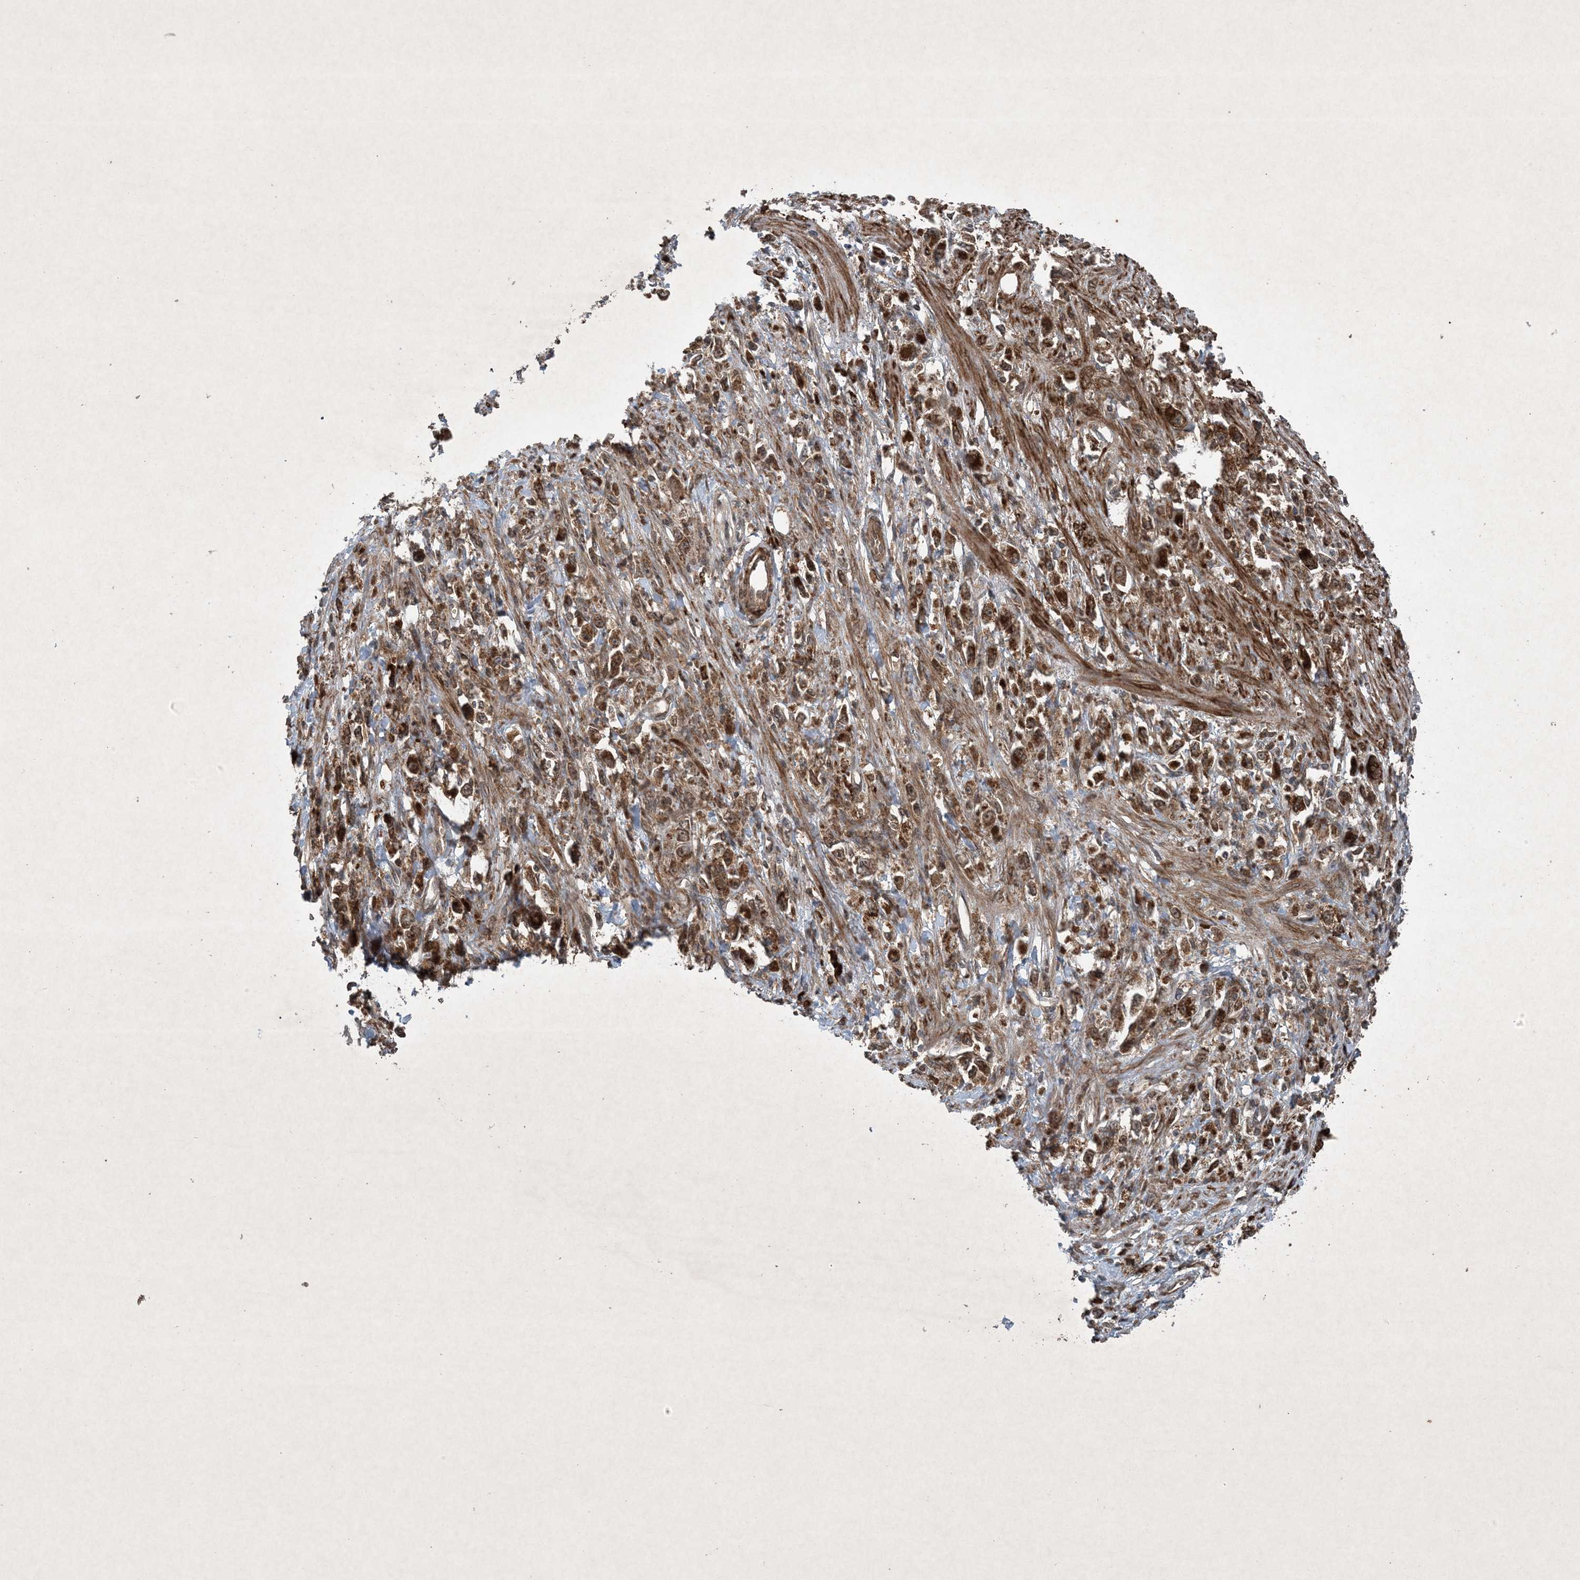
{"staining": {"intensity": "strong", "quantity": ">75%", "location": "cytoplasmic/membranous"}, "tissue": "stomach cancer", "cell_type": "Tumor cells", "image_type": "cancer", "snomed": [{"axis": "morphology", "description": "Adenocarcinoma, NOS"}, {"axis": "topography", "description": "Stomach"}], "caption": "Protein staining by immunohistochemistry (IHC) displays strong cytoplasmic/membranous expression in approximately >75% of tumor cells in adenocarcinoma (stomach).", "gene": "GNG5", "patient": {"sex": "female", "age": 59}}